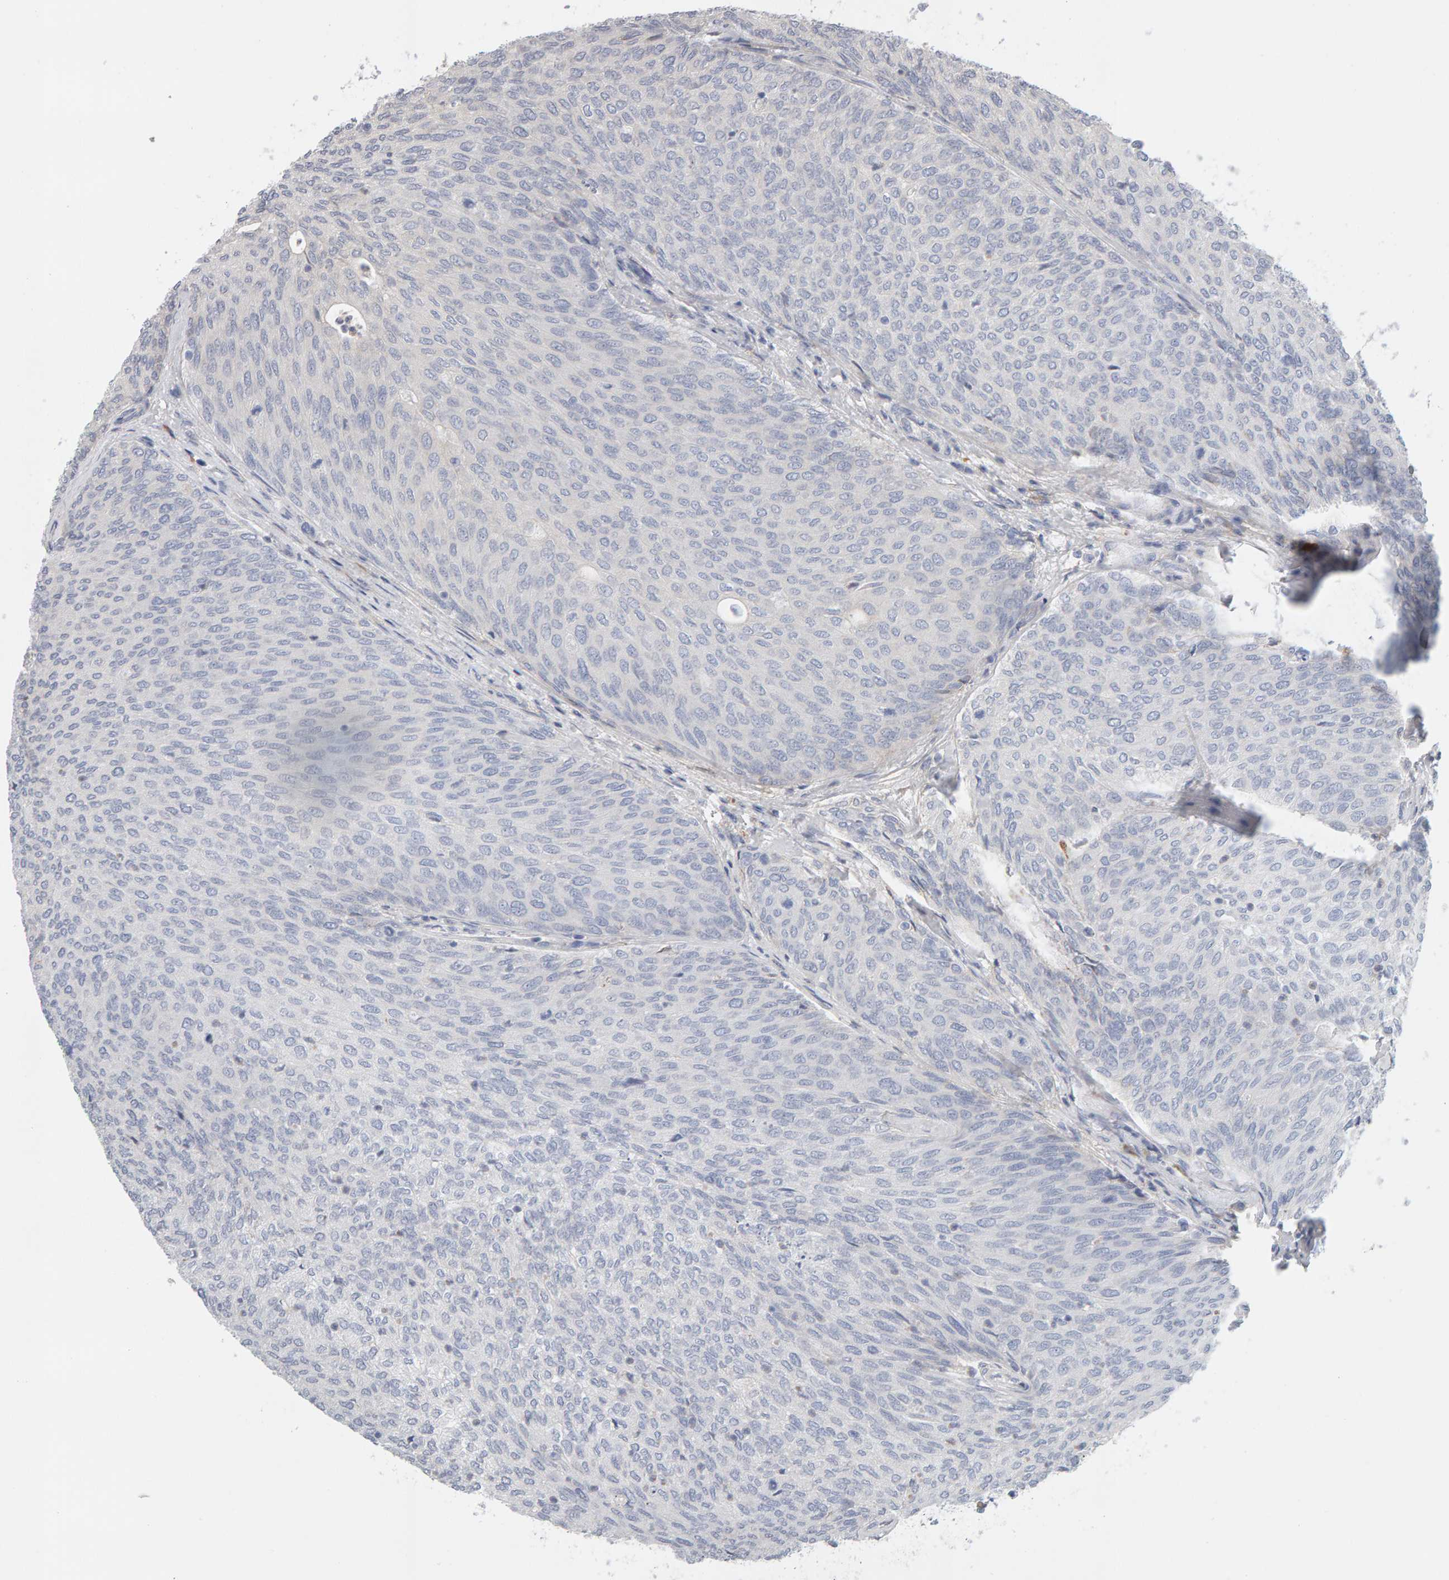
{"staining": {"intensity": "negative", "quantity": "none", "location": "none"}, "tissue": "urothelial cancer", "cell_type": "Tumor cells", "image_type": "cancer", "snomed": [{"axis": "morphology", "description": "Urothelial carcinoma, Low grade"}, {"axis": "topography", "description": "Urinary bladder"}], "caption": "Immunohistochemistry of human urothelial cancer exhibits no expression in tumor cells.", "gene": "ENGASE", "patient": {"sex": "female", "age": 79}}